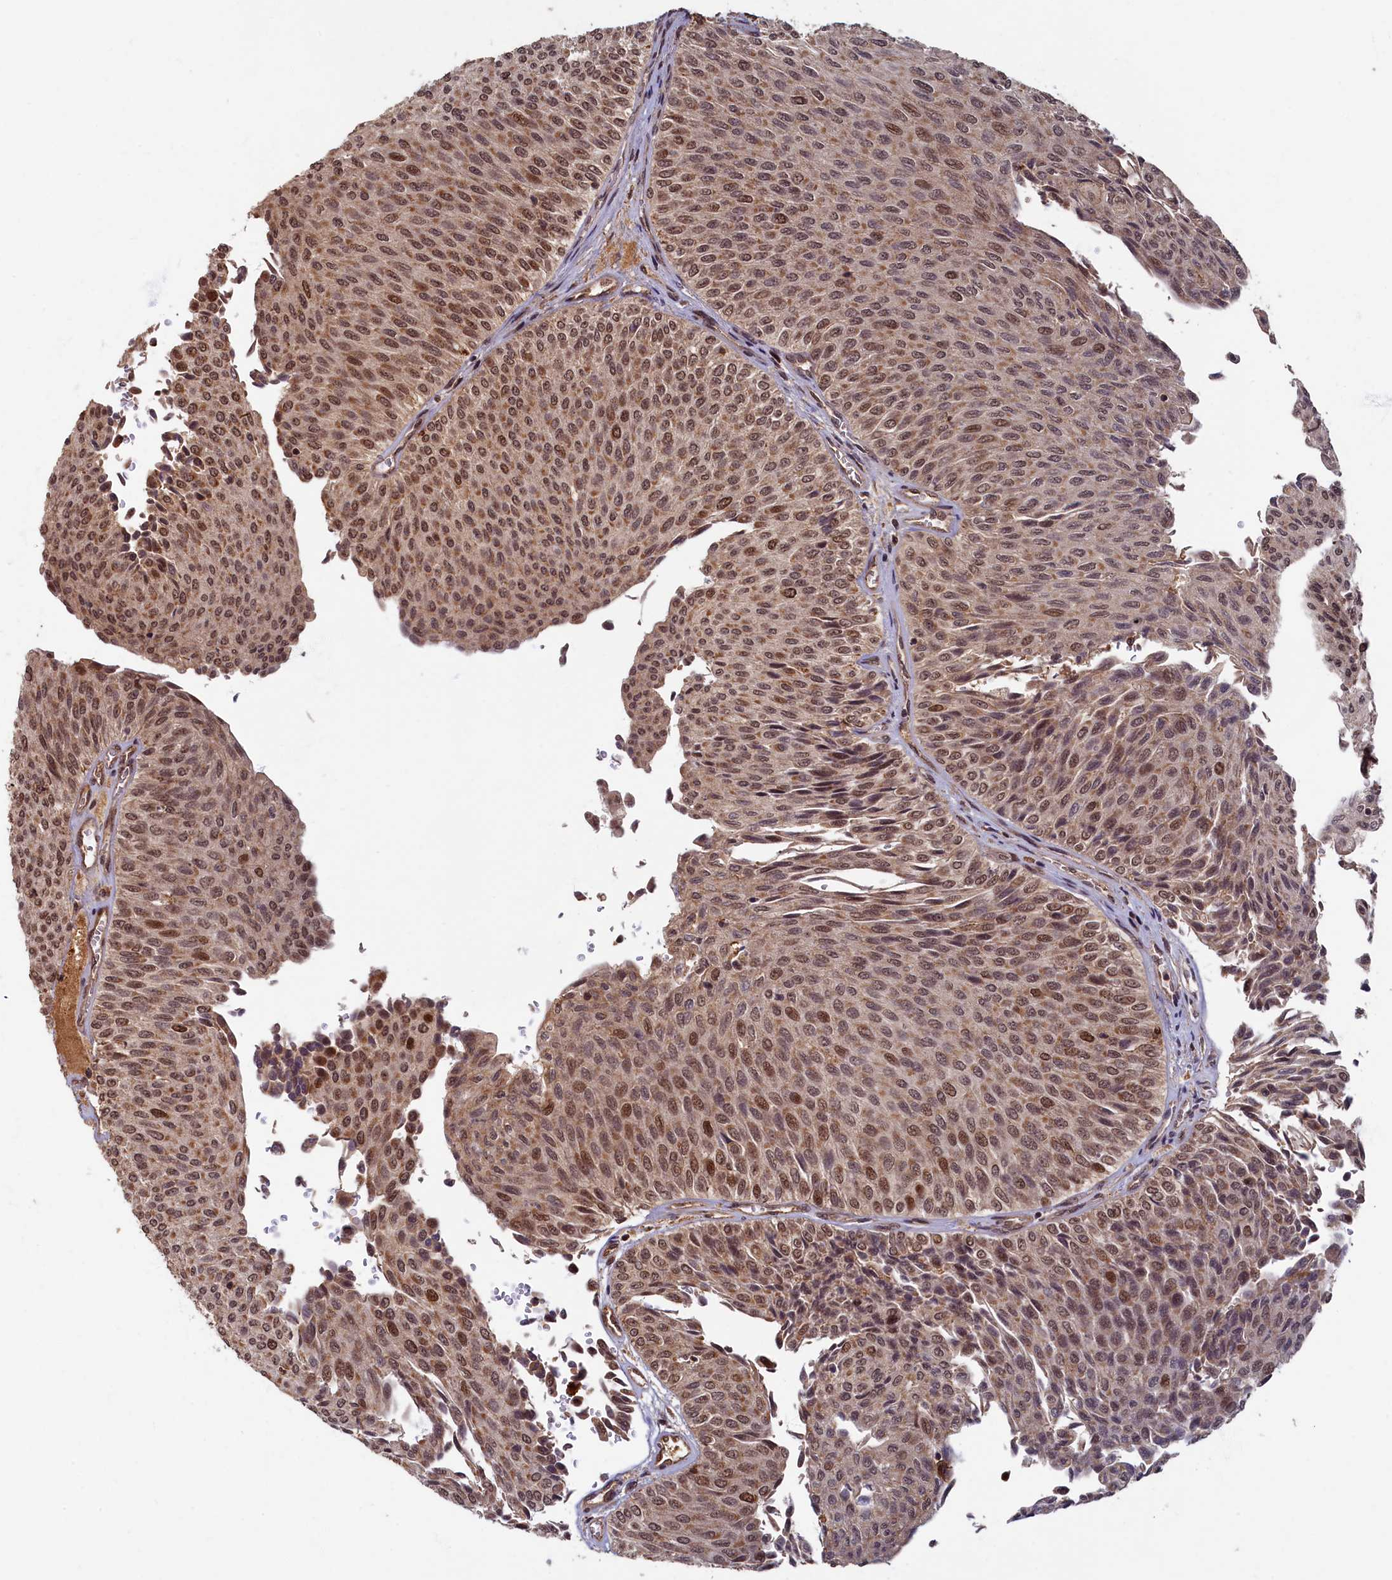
{"staining": {"intensity": "moderate", "quantity": ">75%", "location": "cytoplasmic/membranous,nuclear"}, "tissue": "urothelial cancer", "cell_type": "Tumor cells", "image_type": "cancer", "snomed": [{"axis": "morphology", "description": "Urothelial carcinoma, Low grade"}, {"axis": "topography", "description": "Urinary bladder"}], "caption": "An IHC micrograph of tumor tissue is shown. Protein staining in brown highlights moderate cytoplasmic/membranous and nuclear positivity in low-grade urothelial carcinoma within tumor cells.", "gene": "BRCA1", "patient": {"sex": "male", "age": 78}}